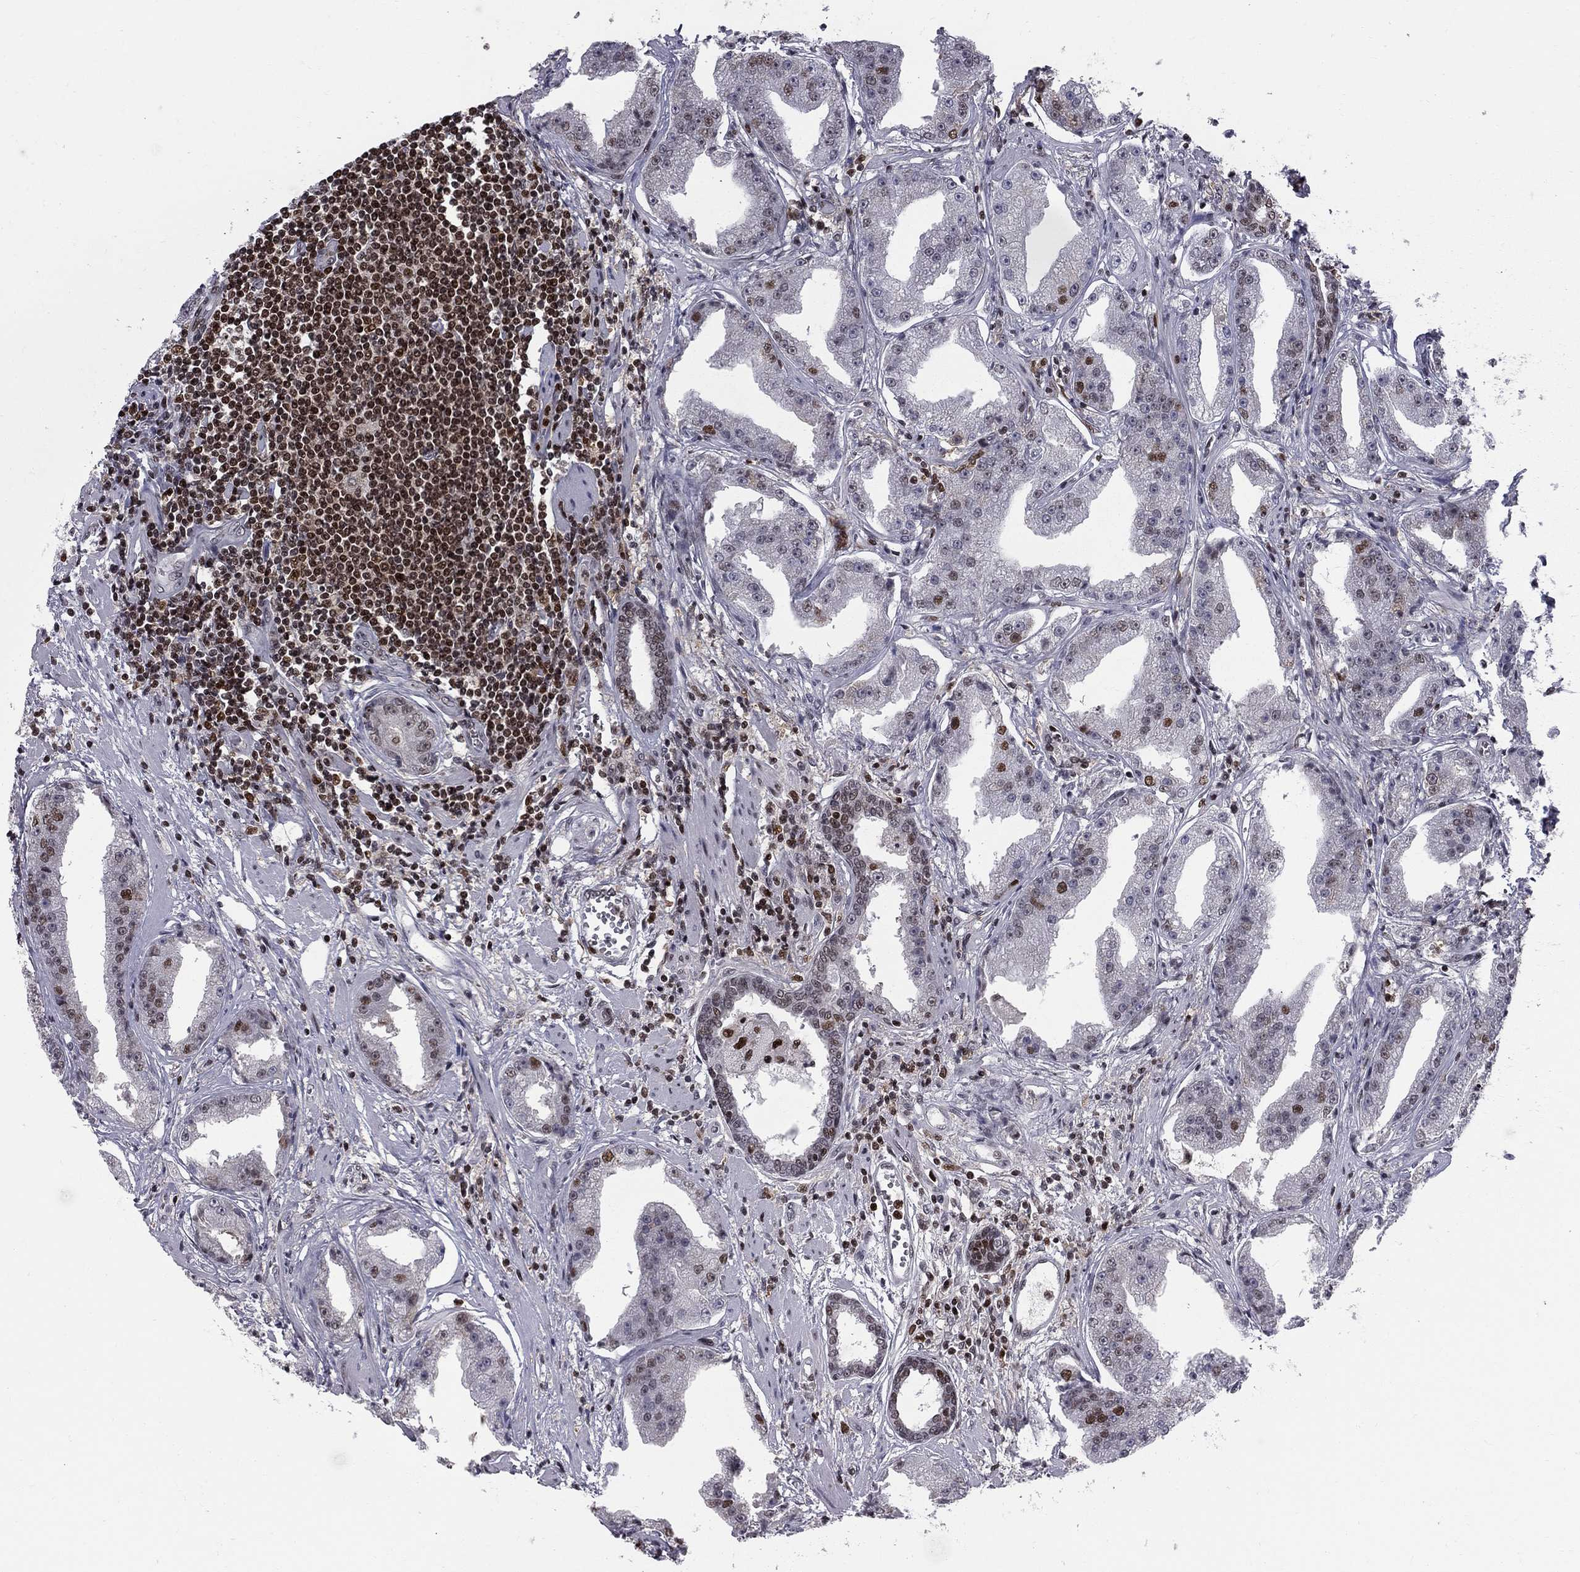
{"staining": {"intensity": "strong", "quantity": "<25%", "location": "nuclear"}, "tissue": "prostate cancer", "cell_type": "Tumor cells", "image_type": "cancer", "snomed": [{"axis": "morphology", "description": "Adenocarcinoma, Low grade"}, {"axis": "topography", "description": "Prostate"}], "caption": "Protein analysis of low-grade adenocarcinoma (prostate) tissue demonstrates strong nuclear positivity in approximately <25% of tumor cells. (Stains: DAB (3,3'-diaminobenzidine) in brown, nuclei in blue, Microscopy: brightfield microscopy at high magnification).", "gene": "RNASEH2C", "patient": {"sex": "male", "age": 62}}